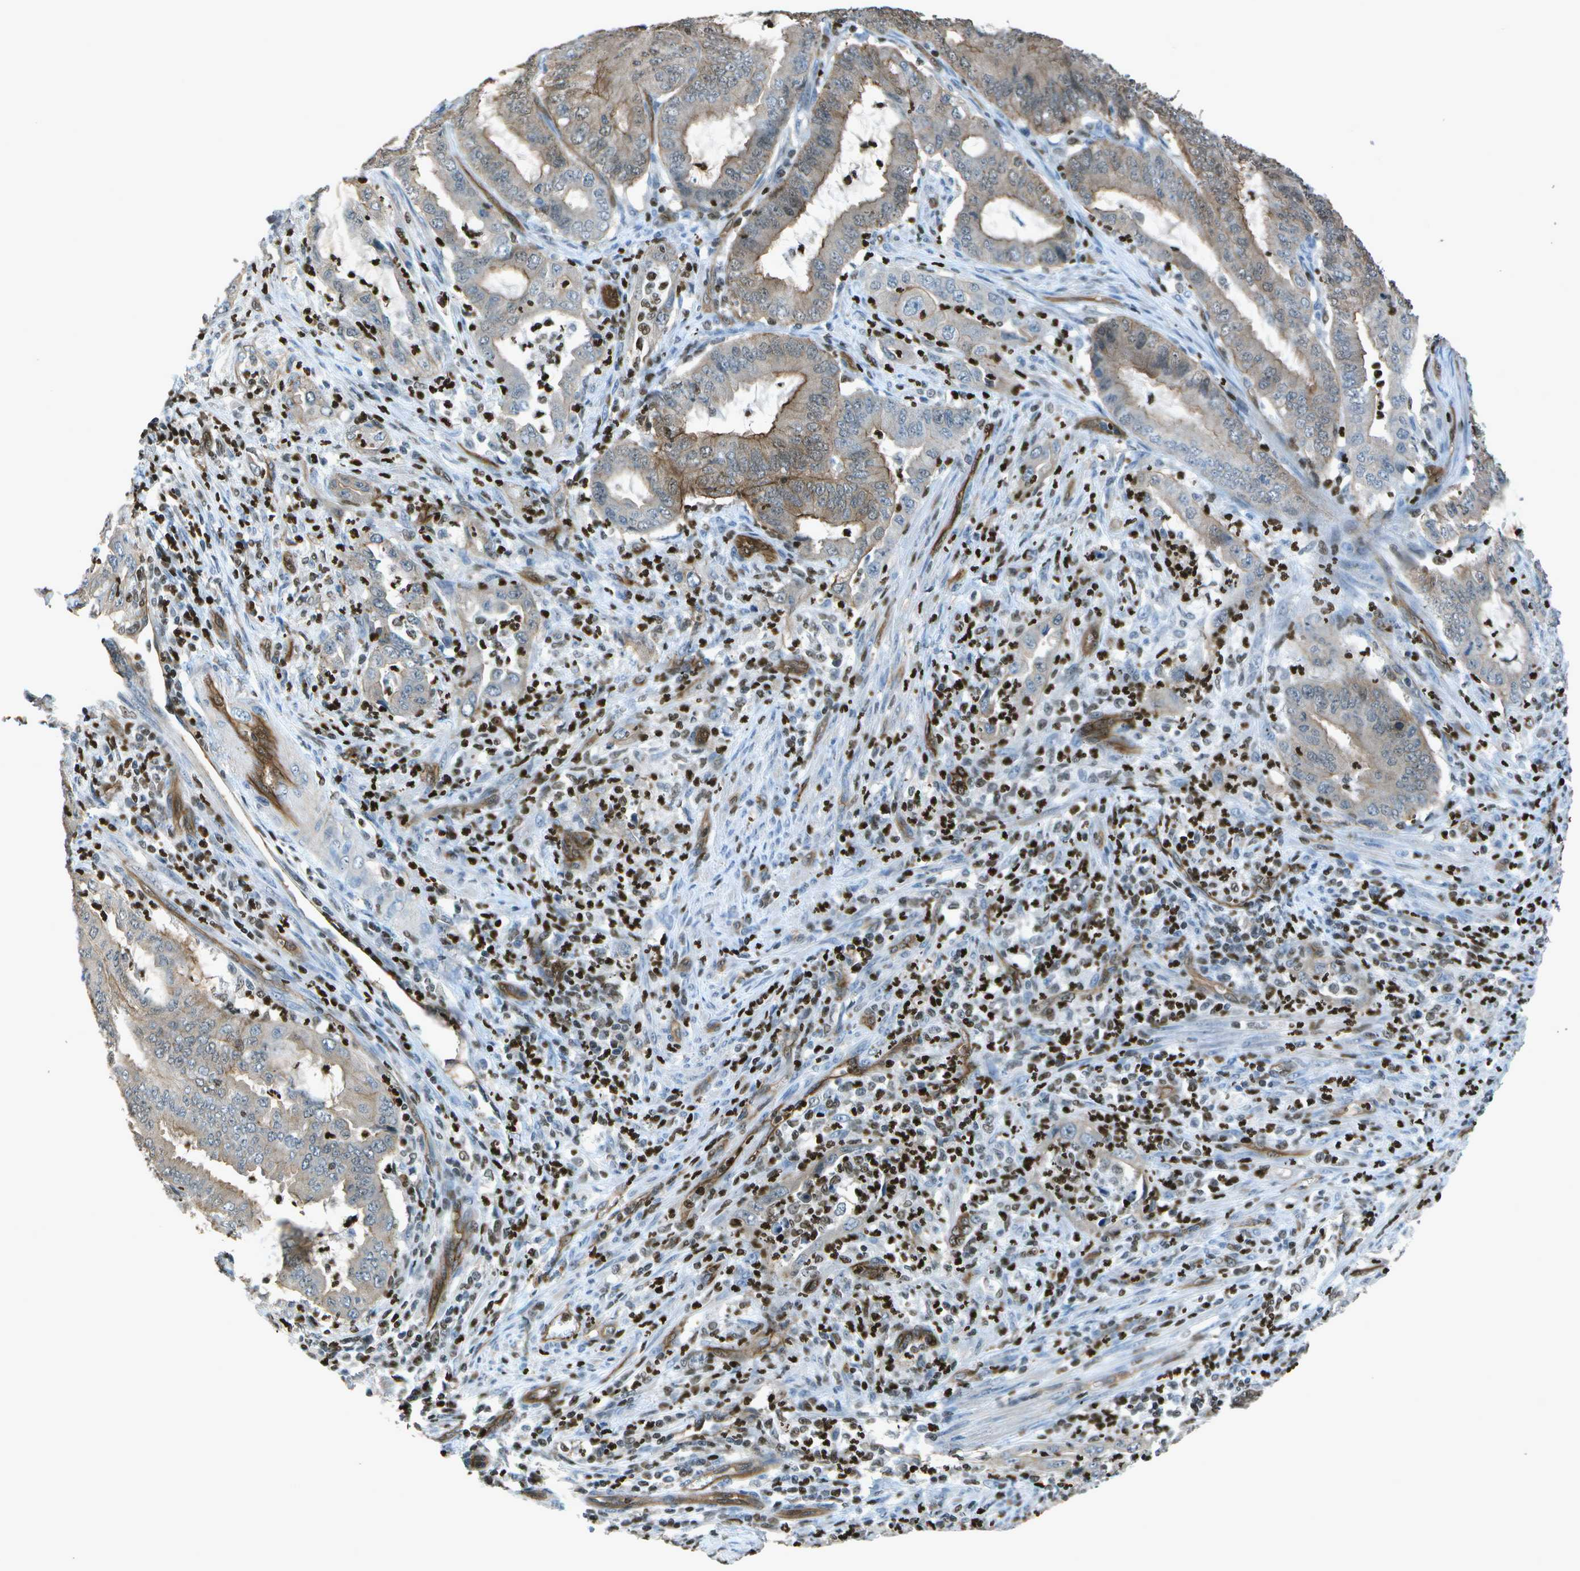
{"staining": {"intensity": "weak", "quantity": ">75%", "location": "cytoplasmic/membranous,nuclear"}, "tissue": "endometrial cancer", "cell_type": "Tumor cells", "image_type": "cancer", "snomed": [{"axis": "morphology", "description": "Adenocarcinoma, NOS"}, {"axis": "topography", "description": "Endometrium"}], "caption": "A high-resolution histopathology image shows immunohistochemistry staining of endometrial adenocarcinoma, which shows weak cytoplasmic/membranous and nuclear positivity in about >75% of tumor cells.", "gene": "PDLIM1", "patient": {"sex": "female", "age": 70}}